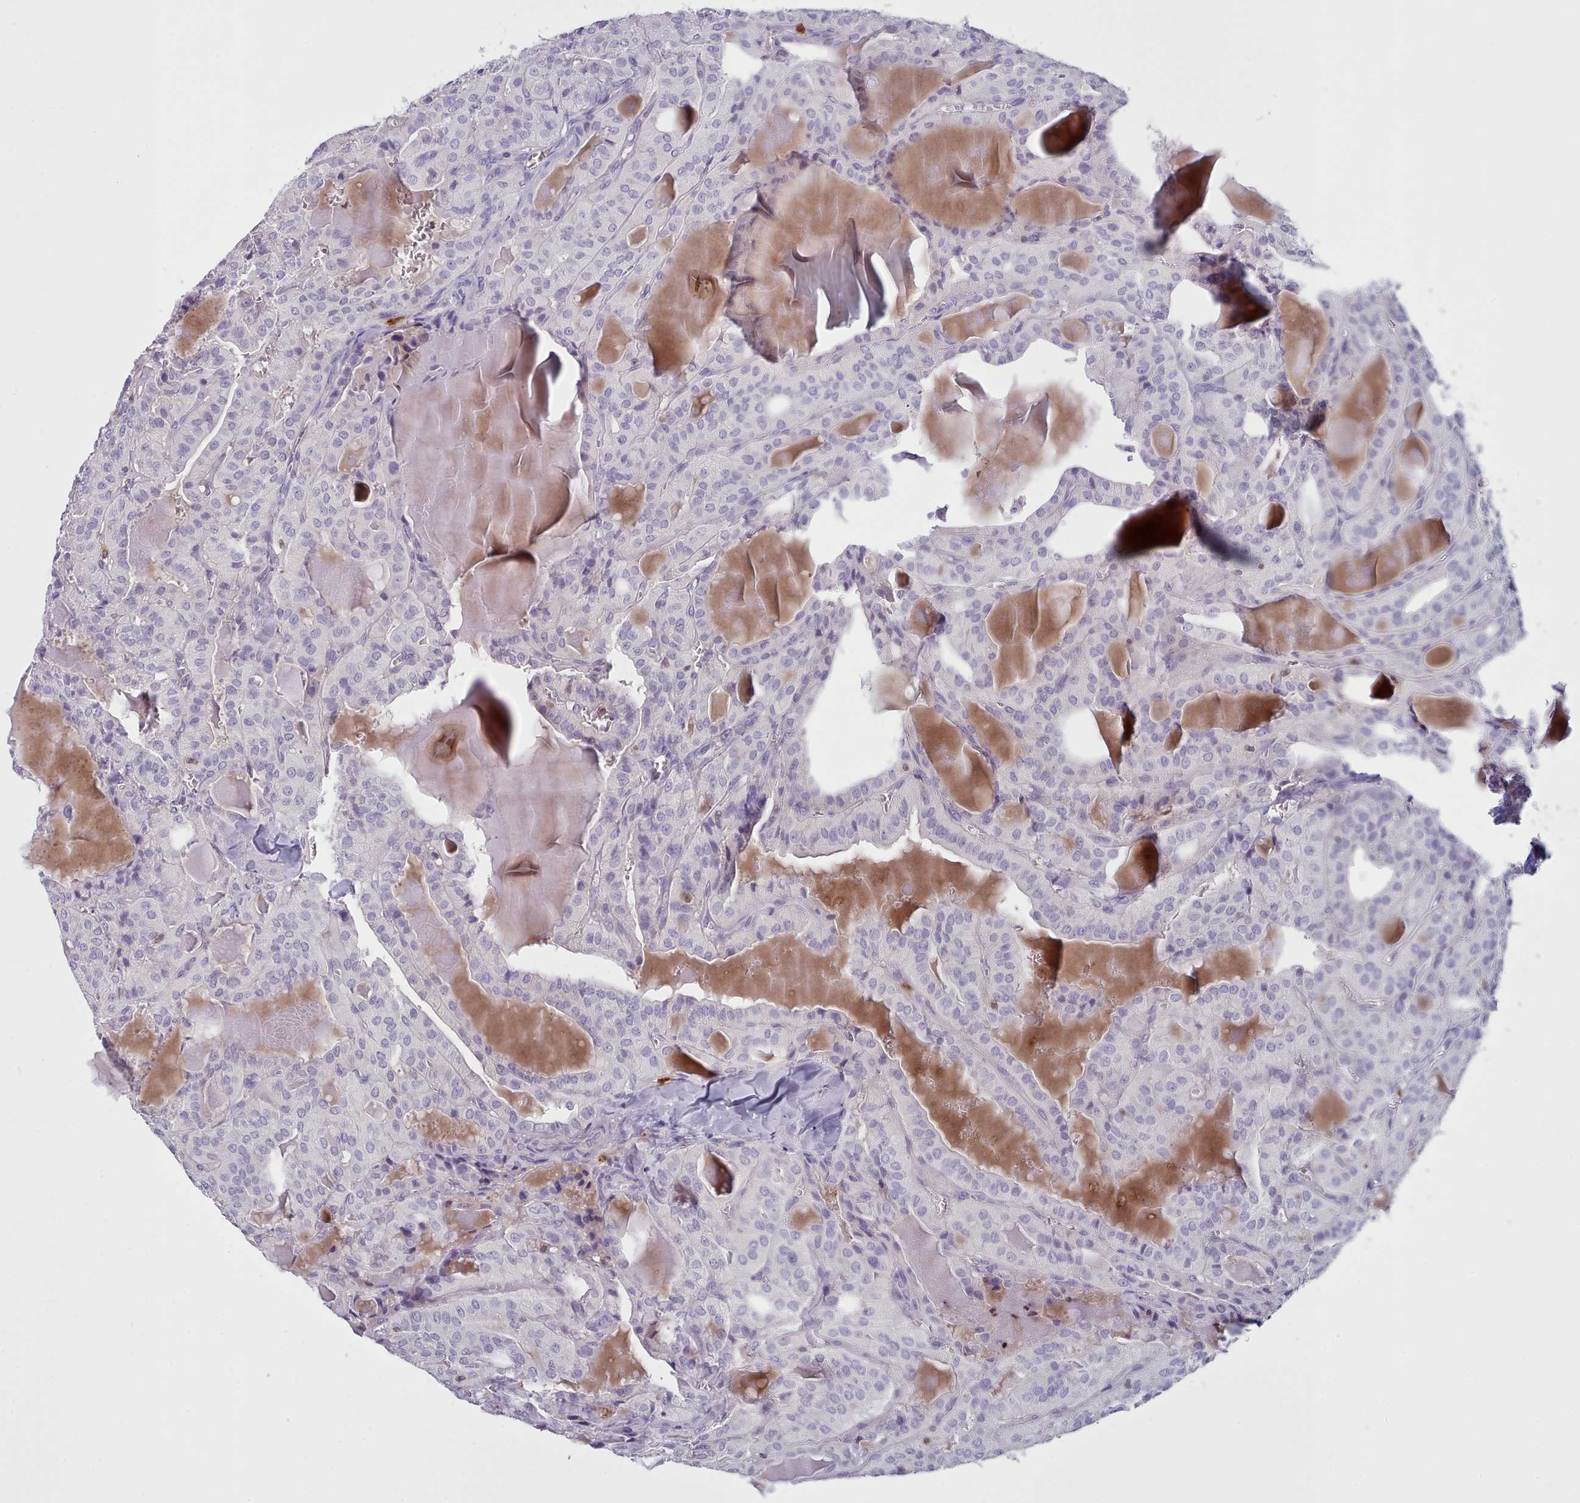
{"staining": {"intensity": "negative", "quantity": "none", "location": "none"}, "tissue": "thyroid cancer", "cell_type": "Tumor cells", "image_type": "cancer", "snomed": [{"axis": "morphology", "description": "Papillary adenocarcinoma, NOS"}, {"axis": "topography", "description": "Thyroid gland"}], "caption": "High power microscopy micrograph of an immunohistochemistry image of papillary adenocarcinoma (thyroid), revealing no significant expression in tumor cells. (Stains: DAB immunohistochemistry with hematoxylin counter stain, Microscopy: brightfield microscopy at high magnification).", "gene": "RAC2", "patient": {"sex": "male", "age": 52}}